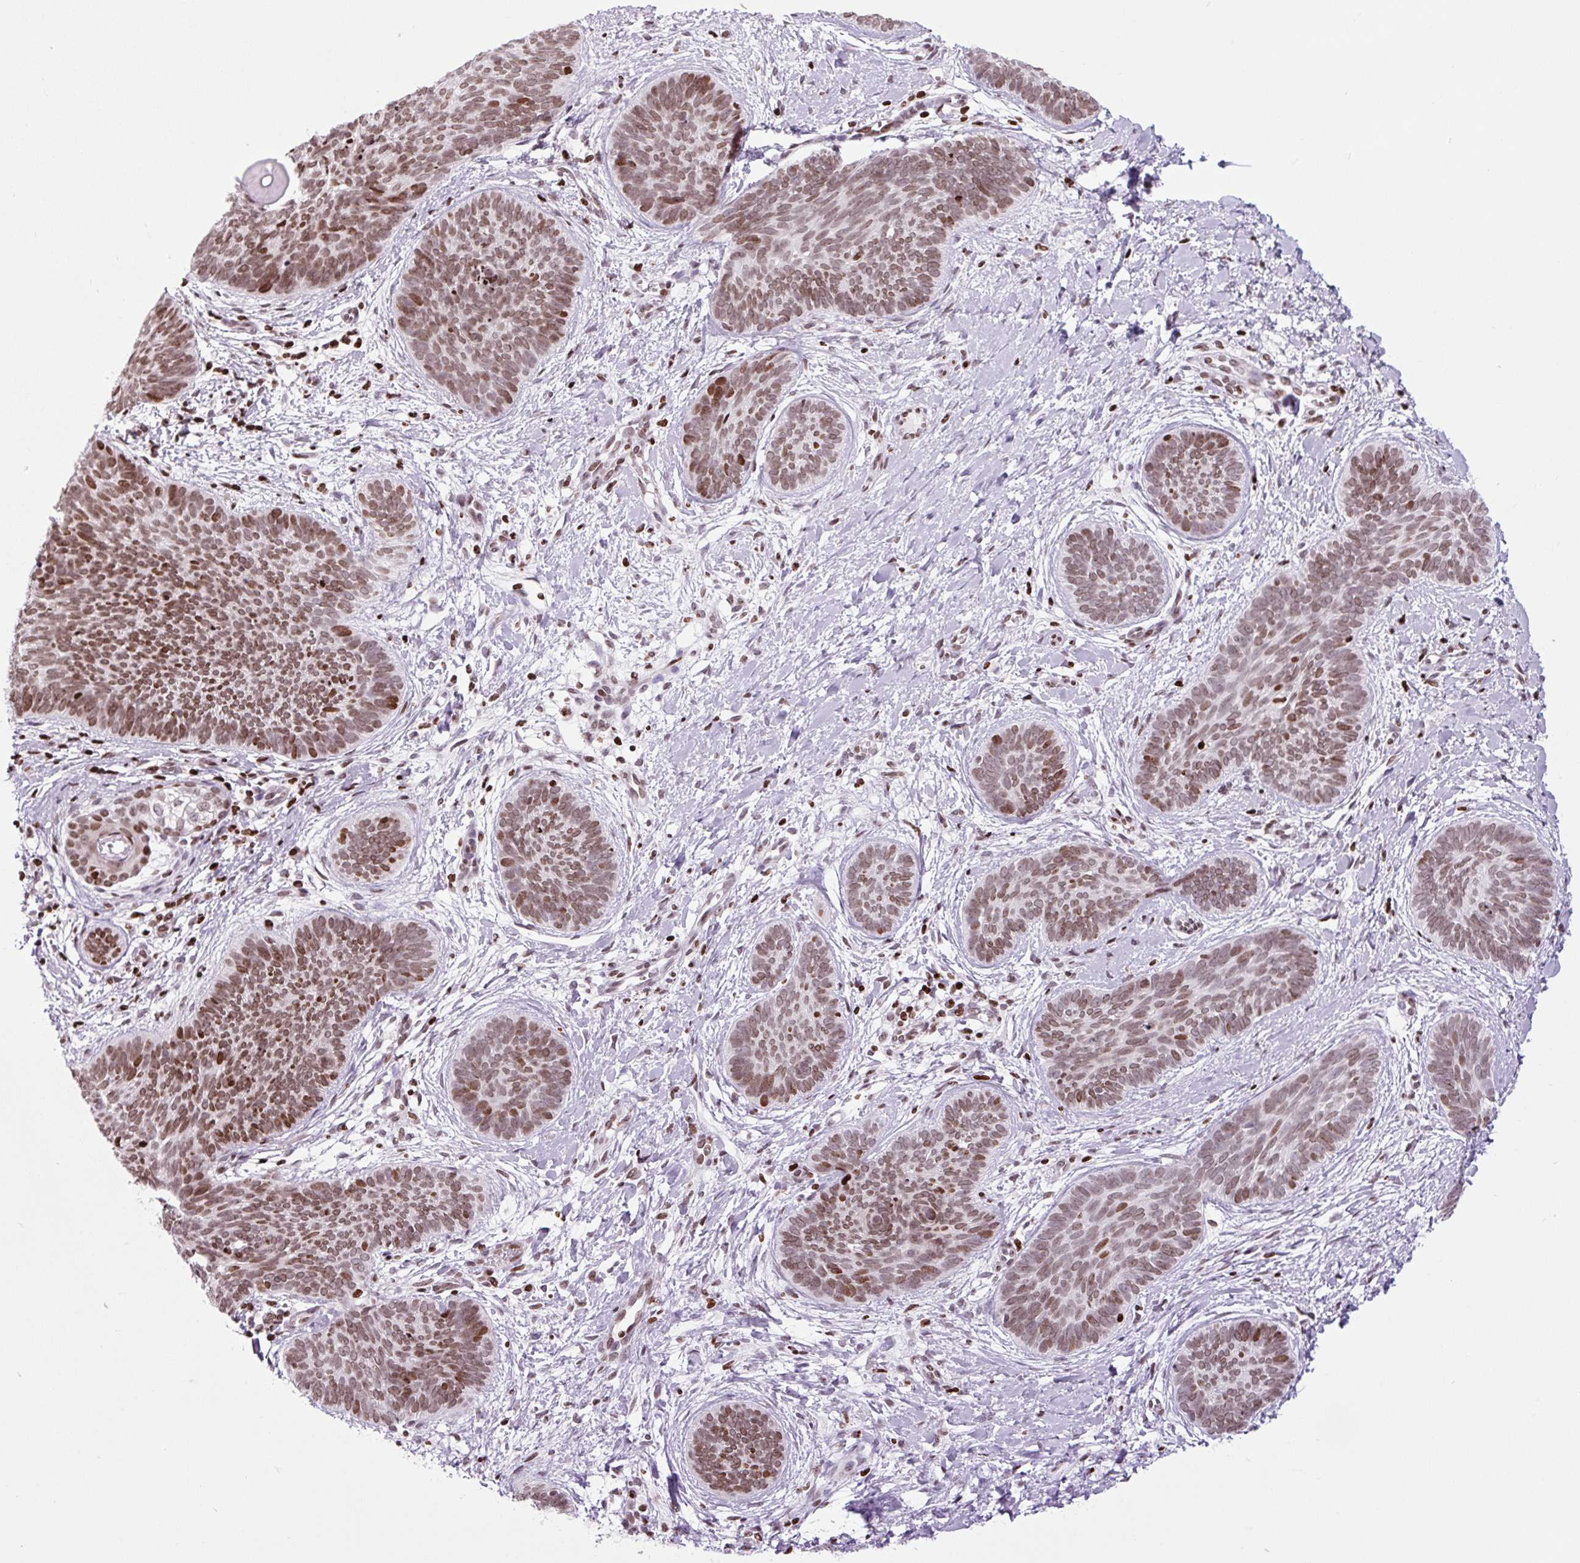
{"staining": {"intensity": "moderate", "quantity": ">75%", "location": "nuclear"}, "tissue": "skin cancer", "cell_type": "Tumor cells", "image_type": "cancer", "snomed": [{"axis": "morphology", "description": "Basal cell carcinoma"}, {"axis": "topography", "description": "Skin"}], "caption": "A brown stain highlights moderate nuclear staining of a protein in basal cell carcinoma (skin) tumor cells.", "gene": "H1-3", "patient": {"sex": "female", "age": 81}}